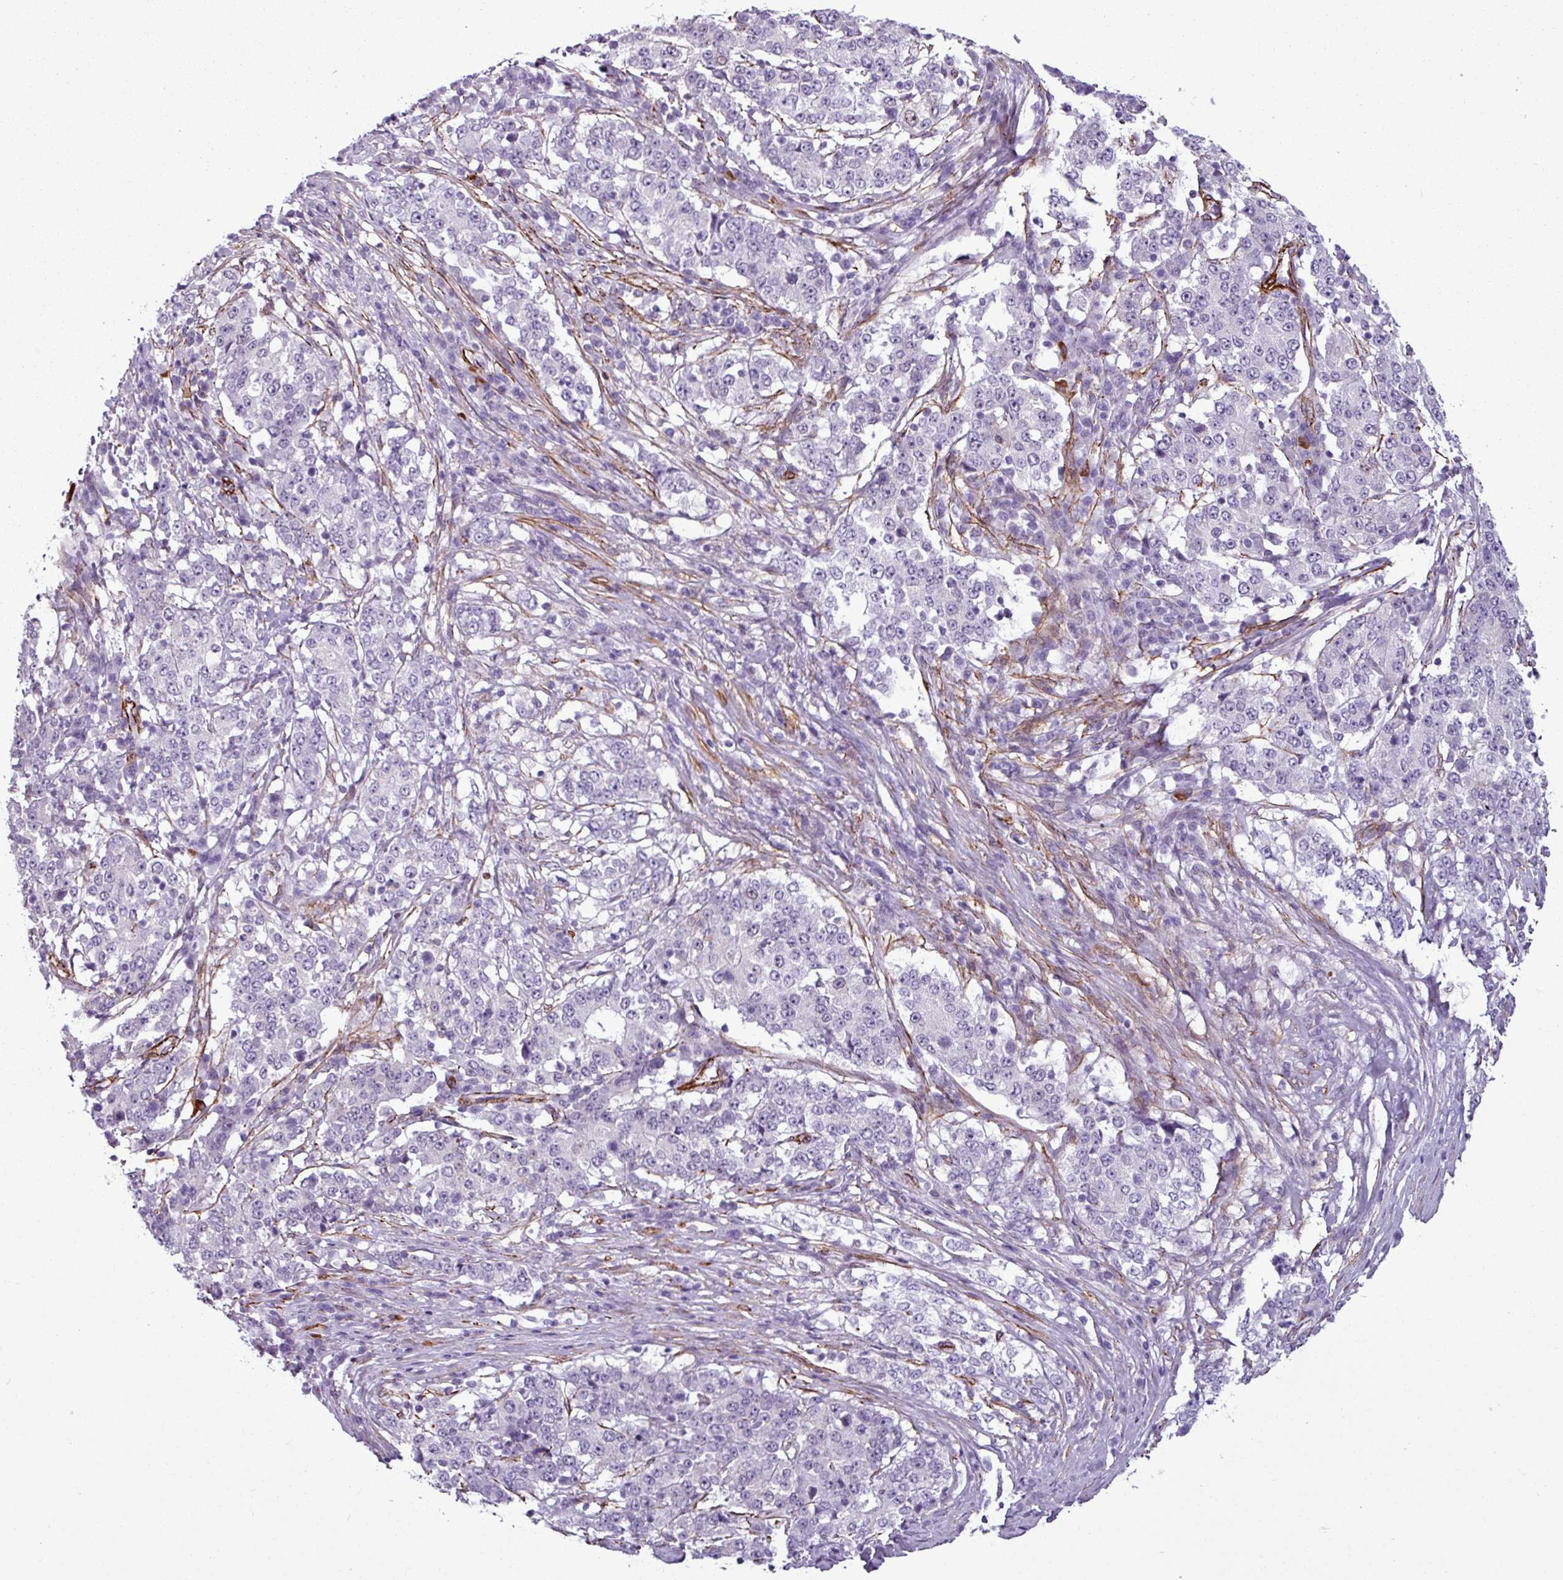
{"staining": {"intensity": "negative", "quantity": "none", "location": "none"}, "tissue": "stomach cancer", "cell_type": "Tumor cells", "image_type": "cancer", "snomed": [{"axis": "morphology", "description": "Adenocarcinoma, NOS"}, {"axis": "topography", "description": "Stomach"}], "caption": "A micrograph of human adenocarcinoma (stomach) is negative for staining in tumor cells.", "gene": "ATP10A", "patient": {"sex": "male", "age": 59}}